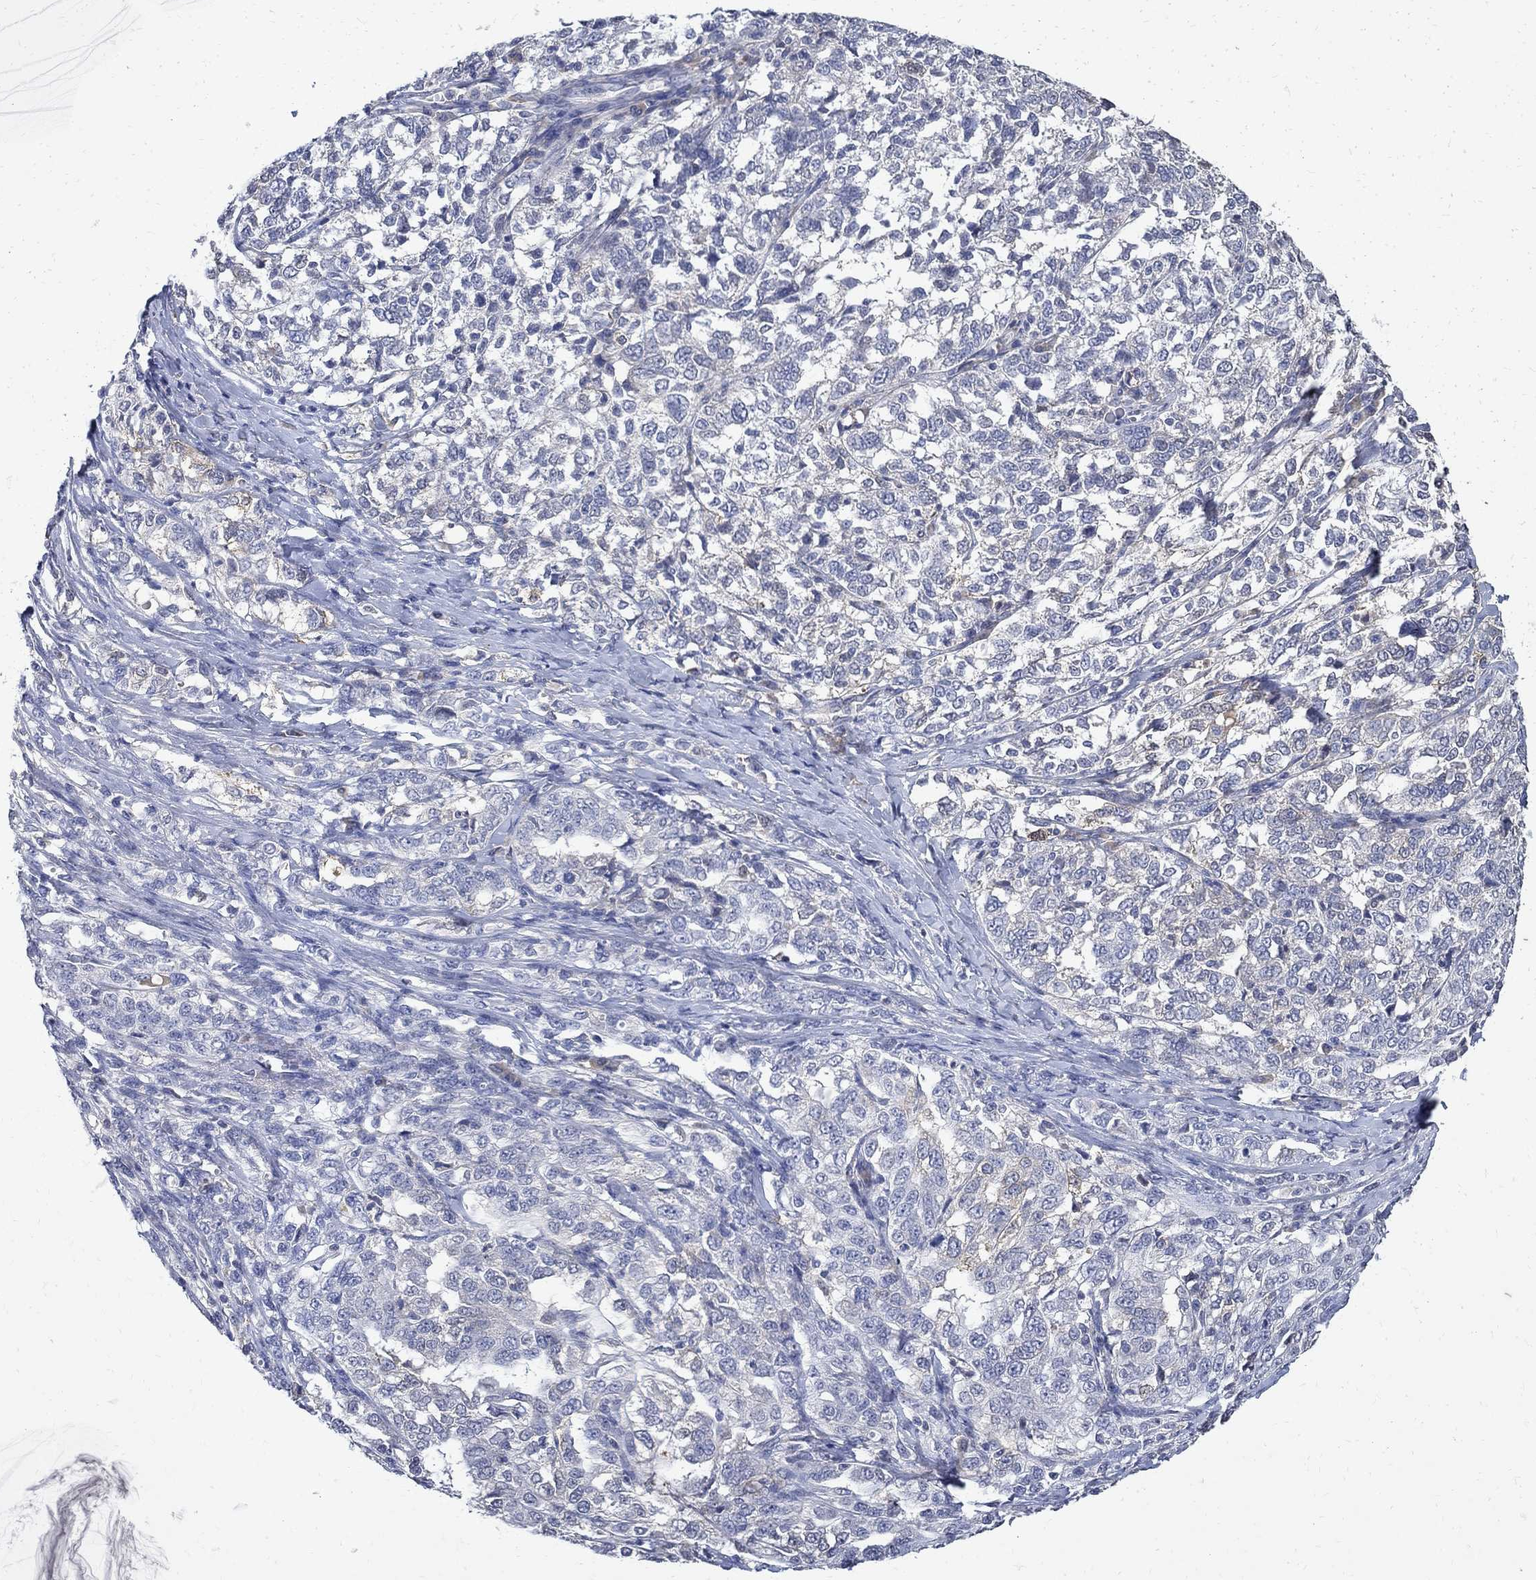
{"staining": {"intensity": "negative", "quantity": "none", "location": "none"}, "tissue": "ovarian cancer", "cell_type": "Tumor cells", "image_type": "cancer", "snomed": [{"axis": "morphology", "description": "Cystadenocarcinoma, serous, NOS"}, {"axis": "topography", "description": "Ovary"}], "caption": "Ovarian serous cystadenocarcinoma stained for a protein using immunohistochemistry displays no positivity tumor cells.", "gene": "TMEM169", "patient": {"sex": "female", "age": 71}}